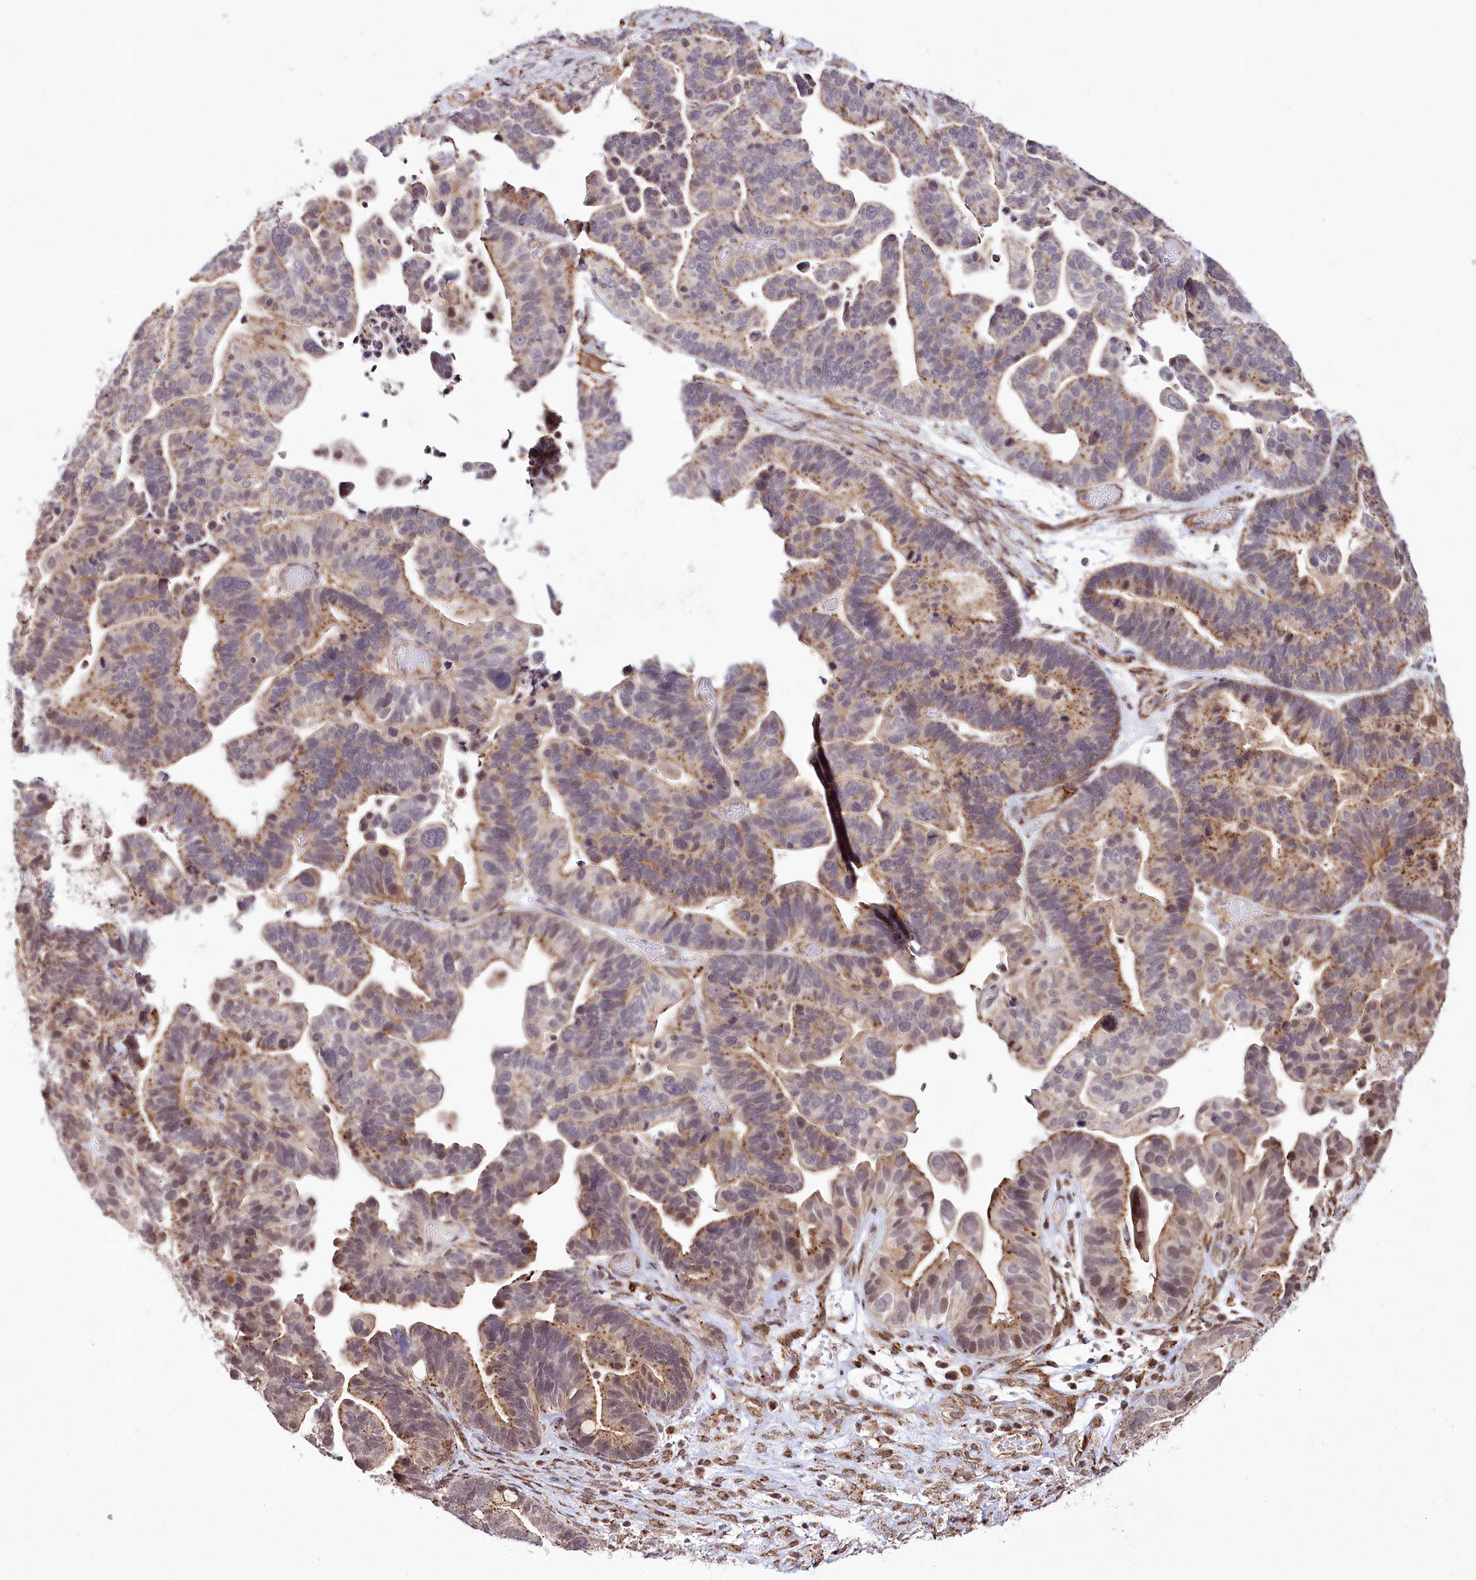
{"staining": {"intensity": "moderate", "quantity": "25%-75%", "location": "cytoplasmic/membranous"}, "tissue": "ovarian cancer", "cell_type": "Tumor cells", "image_type": "cancer", "snomed": [{"axis": "morphology", "description": "Cystadenocarcinoma, serous, NOS"}, {"axis": "topography", "description": "Ovary"}], "caption": "The micrograph exhibits a brown stain indicating the presence of a protein in the cytoplasmic/membranous of tumor cells in serous cystadenocarcinoma (ovarian).", "gene": "HOXC8", "patient": {"sex": "female", "age": 56}}